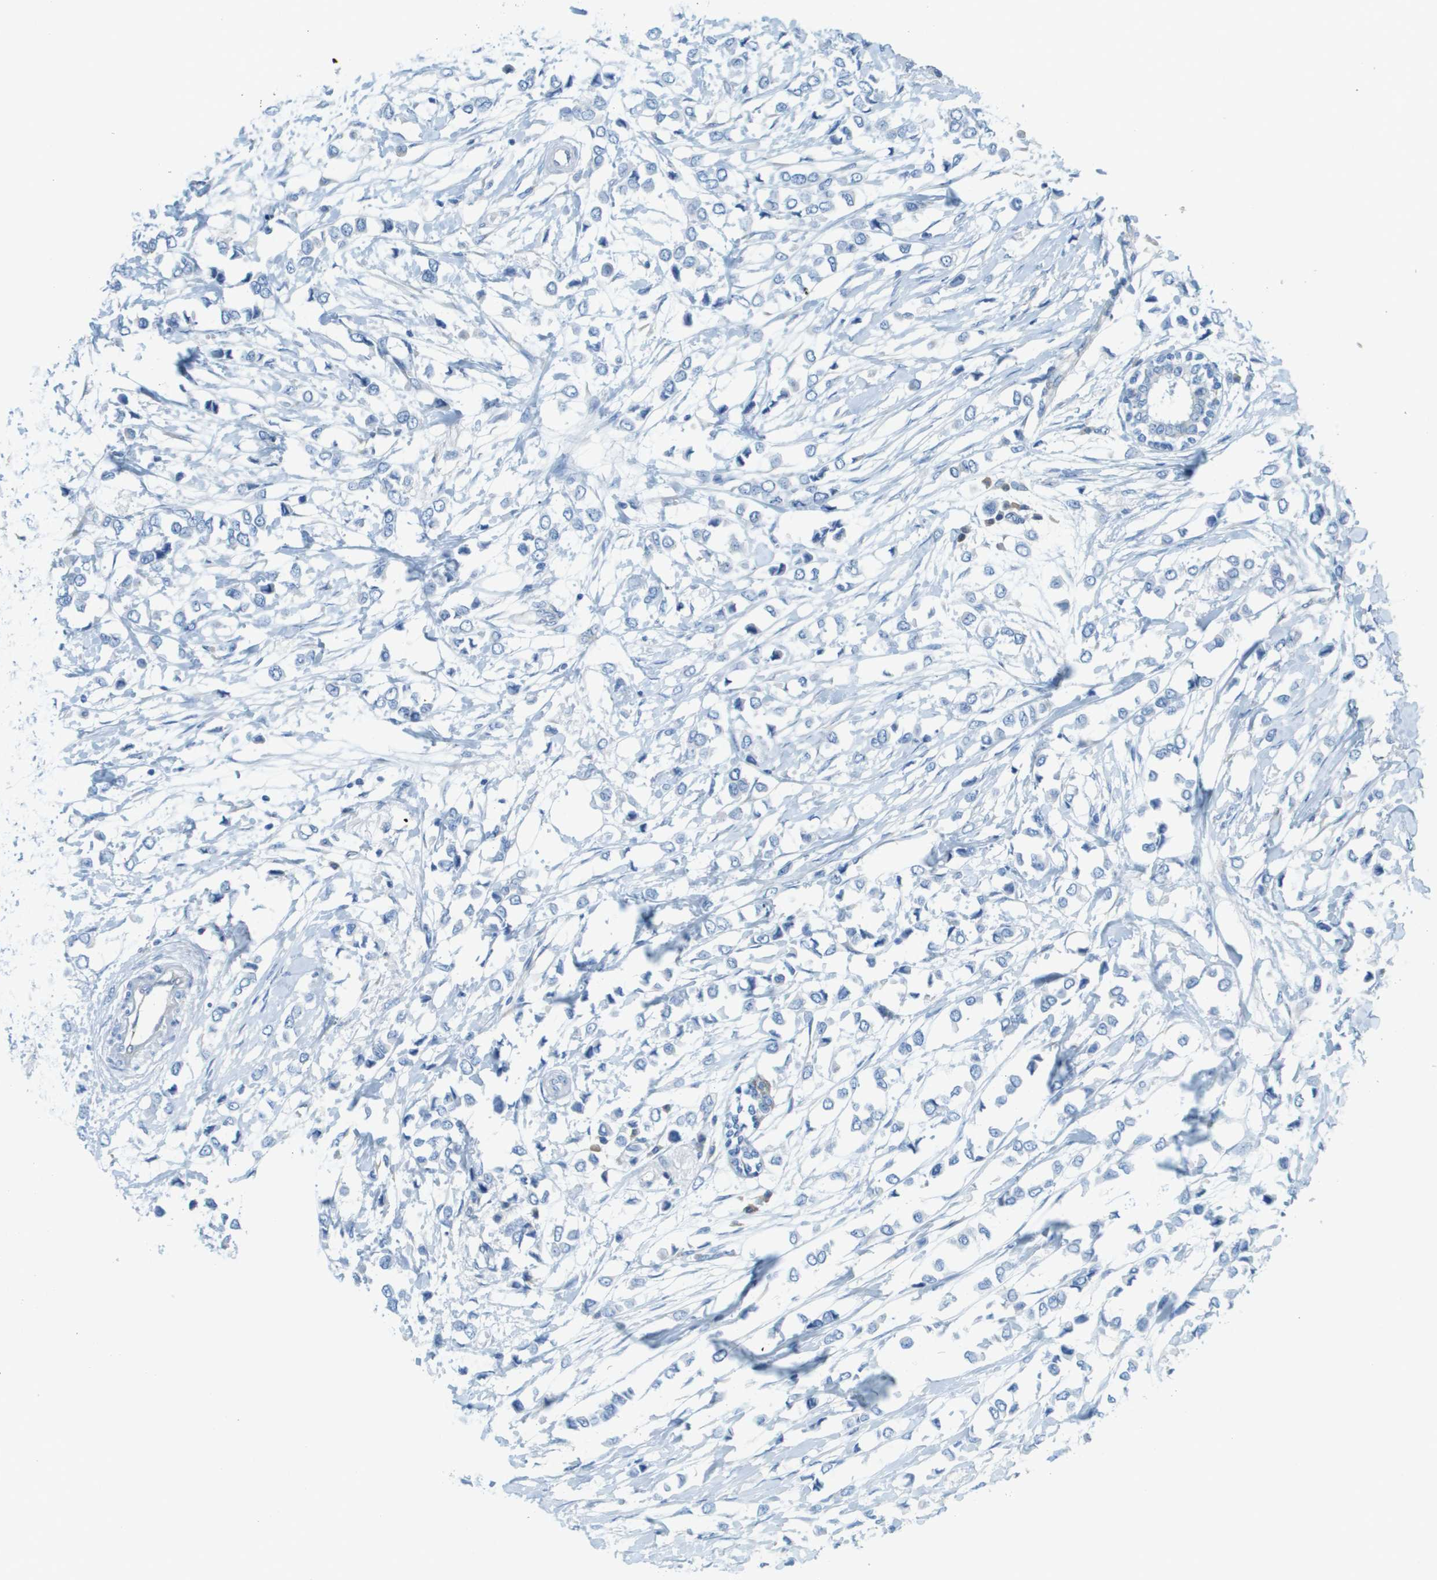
{"staining": {"intensity": "negative", "quantity": "none", "location": "none"}, "tissue": "breast cancer", "cell_type": "Tumor cells", "image_type": "cancer", "snomed": [{"axis": "morphology", "description": "Lobular carcinoma"}, {"axis": "topography", "description": "Breast"}], "caption": "Immunohistochemical staining of breast cancer shows no significant positivity in tumor cells. (DAB IHC visualized using brightfield microscopy, high magnification).", "gene": "DNAJB11", "patient": {"sex": "female", "age": 51}}